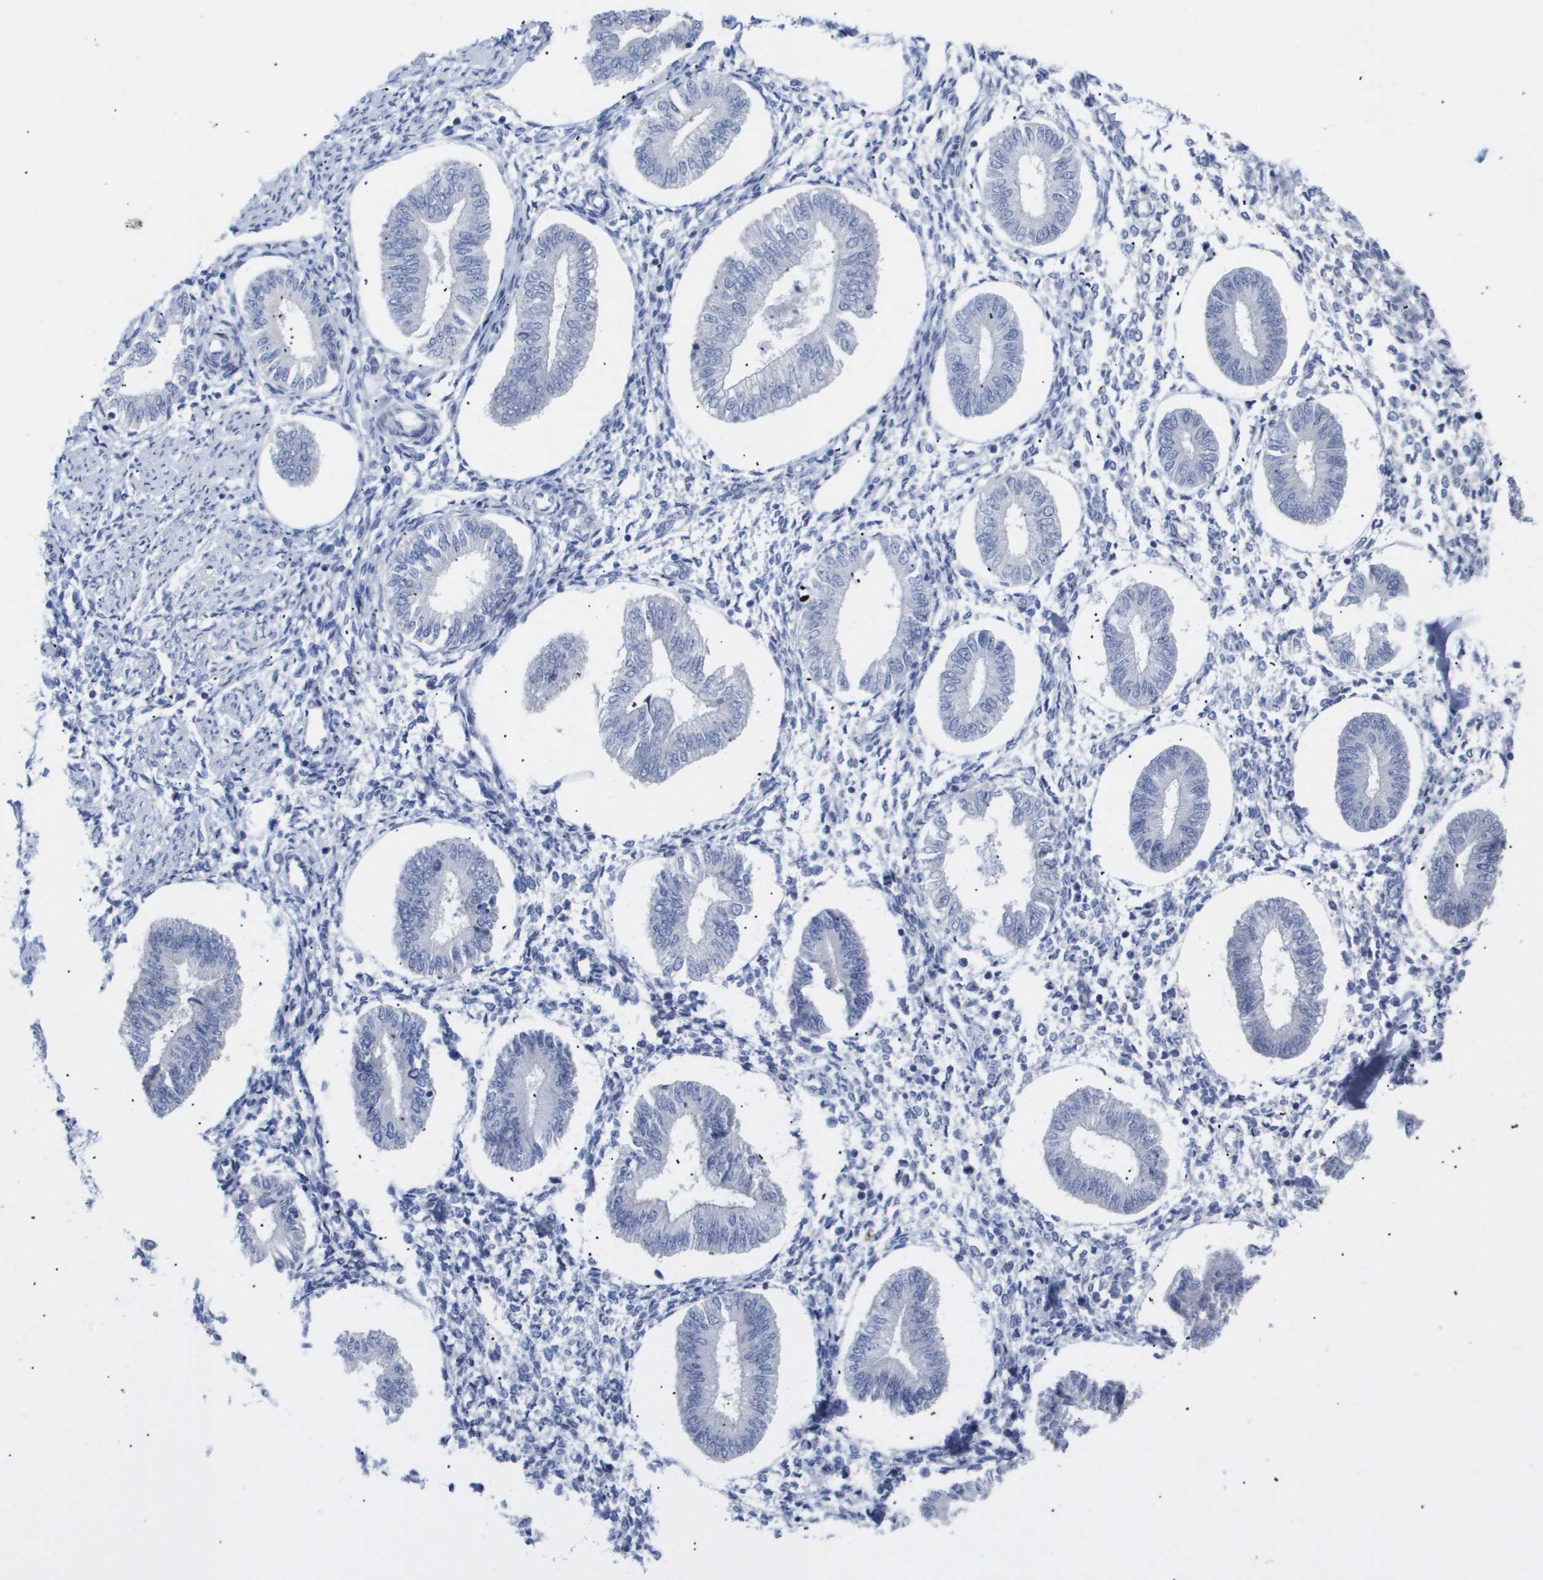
{"staining": {"intensity": "negative", "quantity": "none", "location": "none"}, "tissue": "endometrium", "cell_type": "Cells in endometrial stroma", "image_type": "normal", "snomed": [{"axis": "morphology", "description": "Normal tissue, NOS"}, {"axis": "topography", "description": "Endometrium"}], "caption": "High power microscopy histopathology image of an IHC image of benign endometrium, revealing no significant positivity in cells in endometrial stroma. (DAB immunohistochemistry visualized using brightfield microscopy, high magnification).", "gene": "CAV3", "patient": {"sex": "female", "age": 50}}